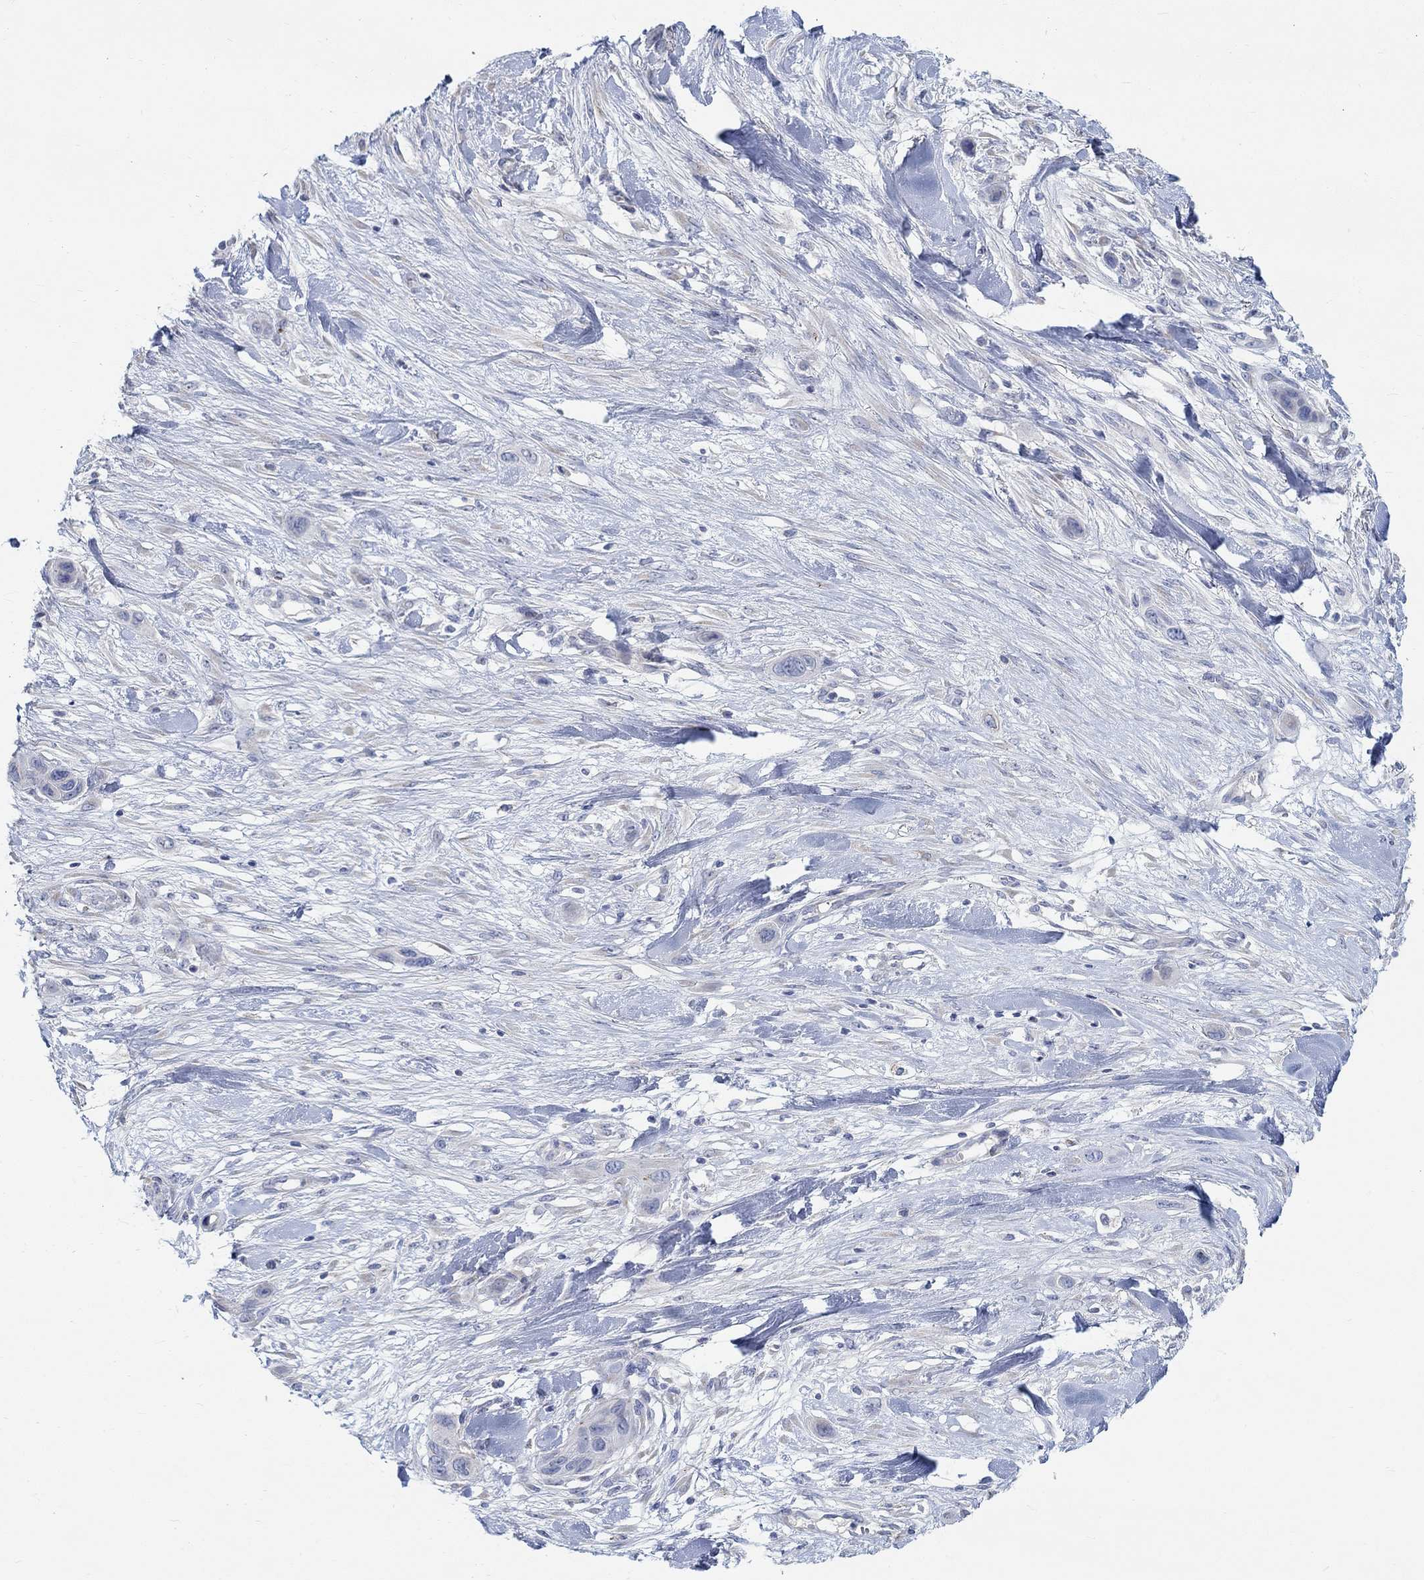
{"staining": {"intensity": "negative", "quantity": "none", "location": "none"}, "tissue": "skin cancer", "cell_type": "Tumor cells", "image_type": "cancer", "snomed": [{"axis": "morphology", "description": "Squamous cell carcinoma, NOS"}, {"axis": "topography", "description": "Skin"}], "caption": "This is an IHC image of squamous cell carcinoma (skin). There is no positivity in tumor cells.", "gene": "NAV3", "patient": {"sex": "male", "age": 79}}